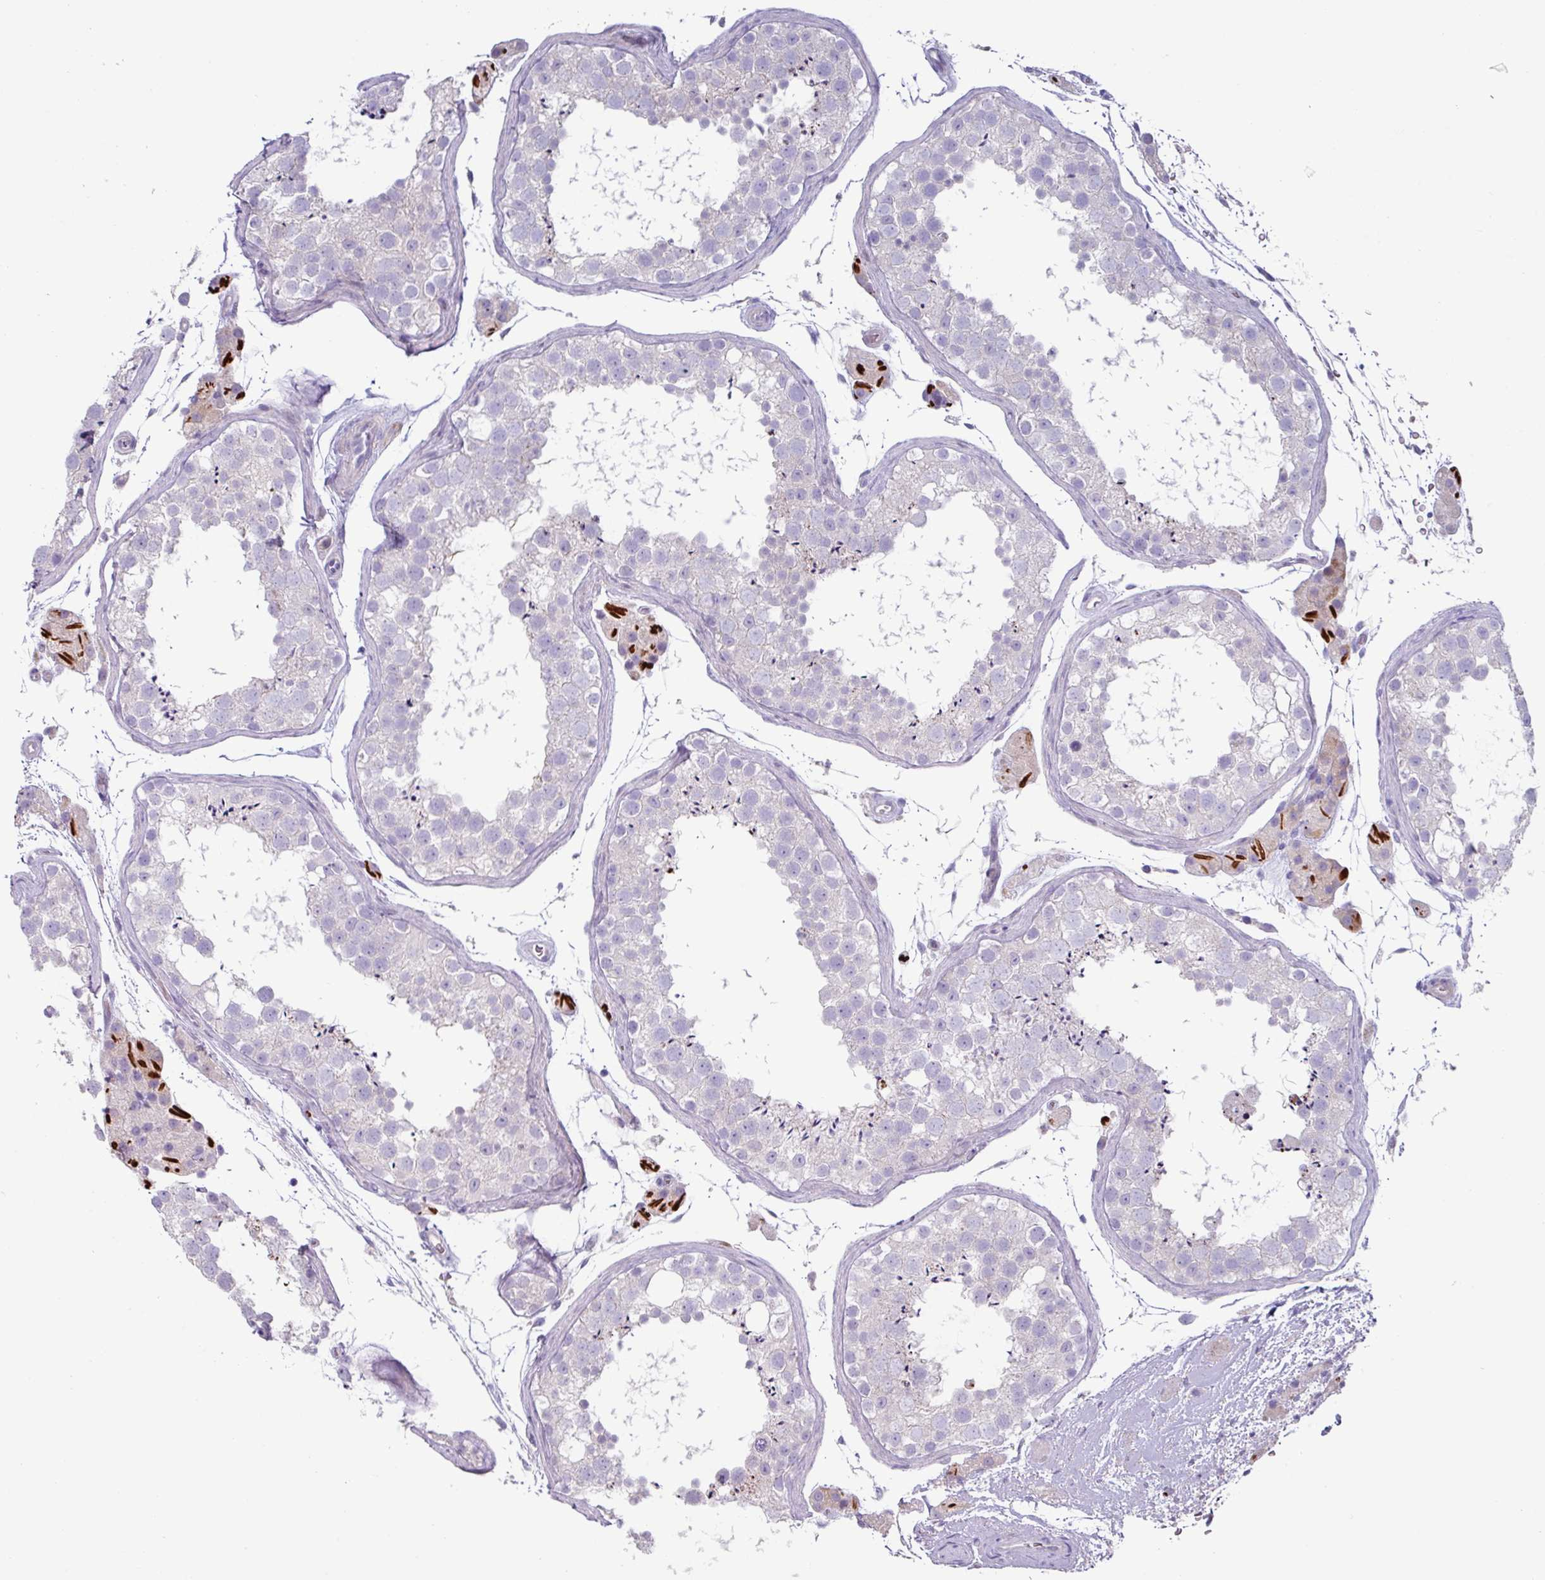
{"staining": {"intensity": "negative", "quantity": "none", "location": "none"}, "tissue": "testis", "cell_type": "Cells in seminiferous ducts", "image_type": "normal", "snomed": [{"axis": "morphology", "description": "Normal tissue, NOS"}, {"axis": "topography", "description": "Testis"}], "caption": "Human testis stained for a protein using IHC shows no positivity in cells in seminiferous ducts.", "gene": "RGS16", "patient": {"sex": "male", "age": 41}}